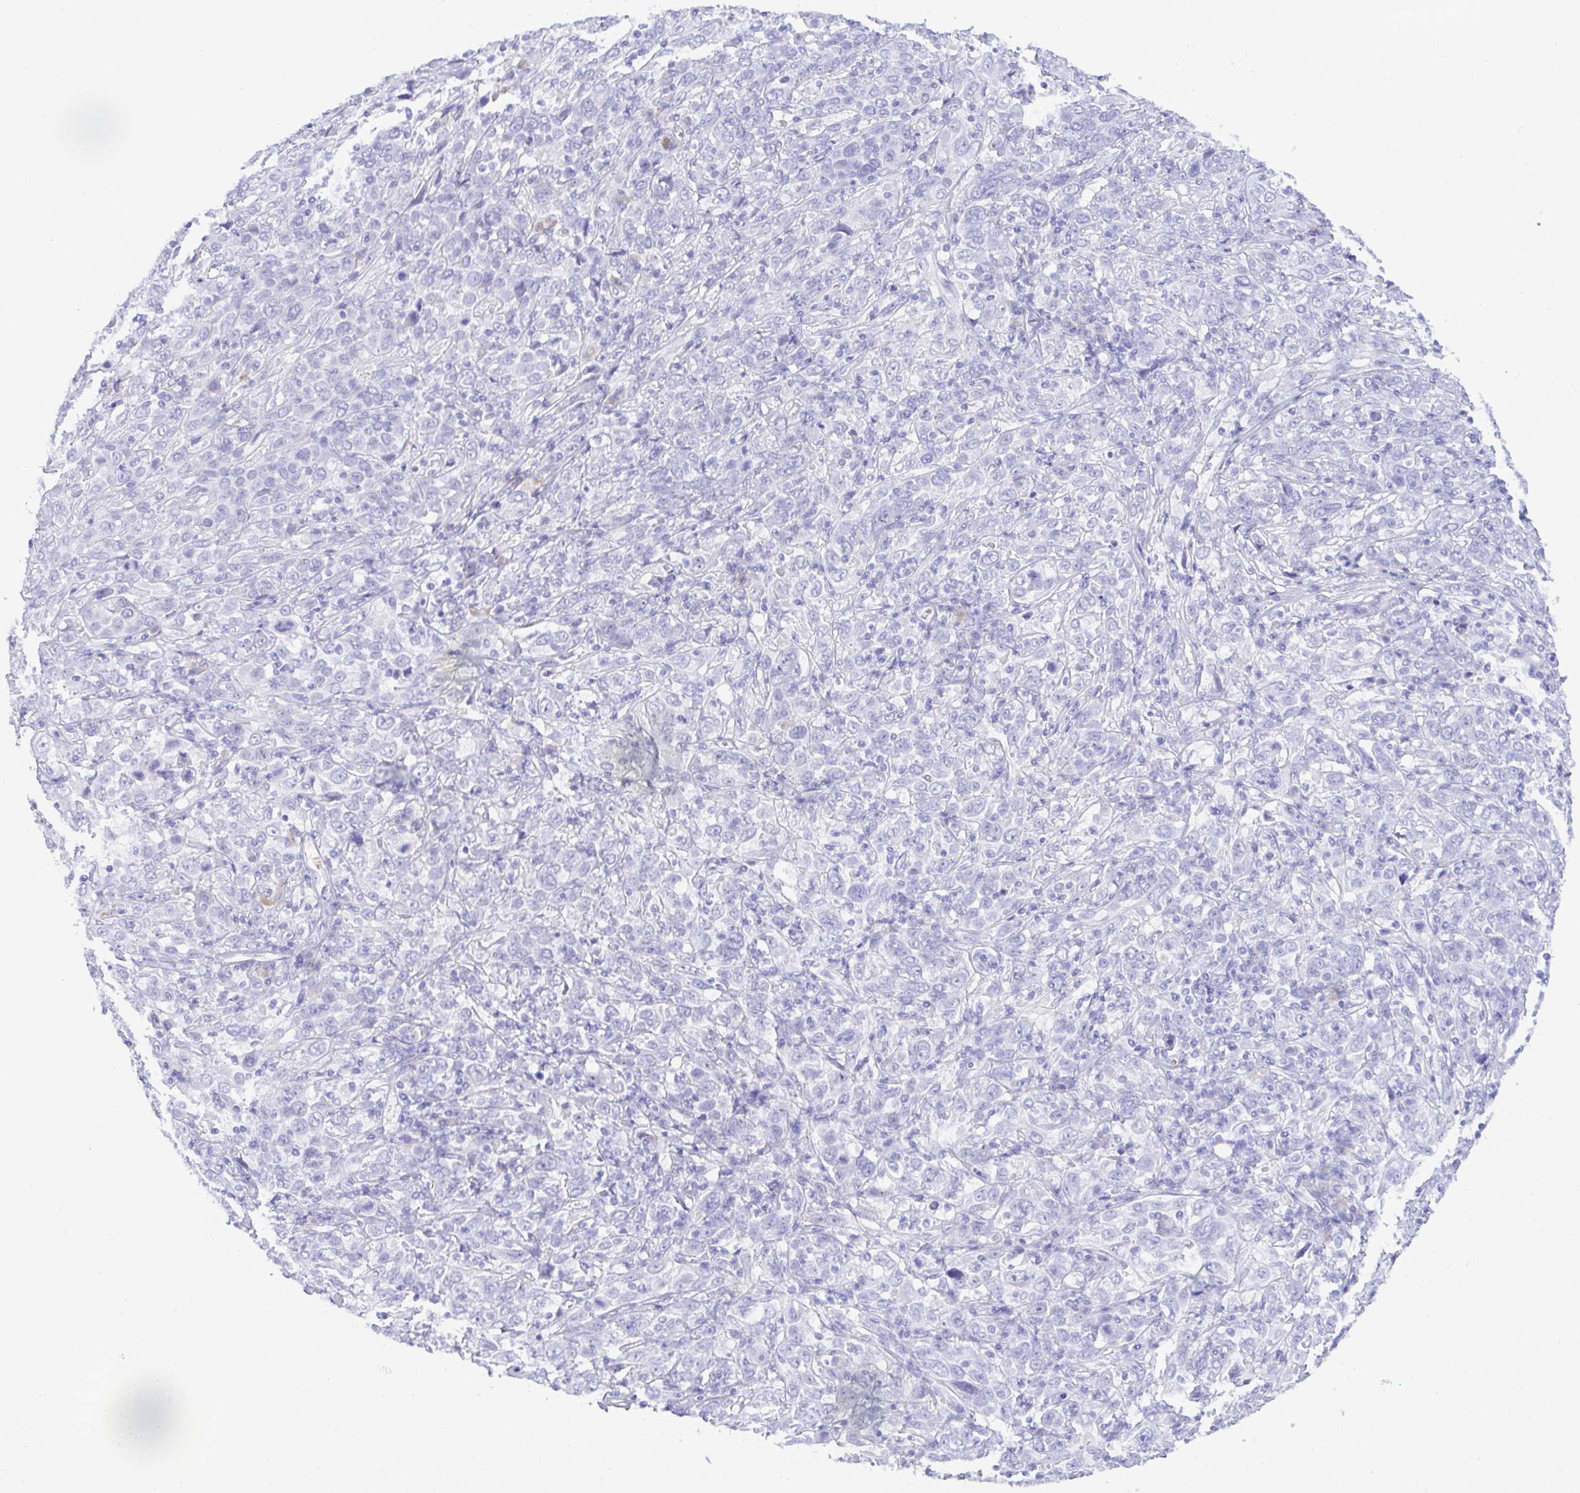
{"staining": {"intensity": "negative", "quantity": "none", "location": "none"}, "tissue": "cervical cancer", "cell_type": "Tumor cells", "image_type": "cancer", "snomed": [{"axis": "morphology", "description": "Squamous cell carcinoma, NOS"}, {"axis": "topography", "description": "Cervix"}], "caption": "Photomicrograph shows no protein staining in tumor cells of squamous cell carcinoma (cervical) tissue. The staining is performed using DAB brown chromogen with nuclei counter-stained in using hematoxylin.", "gene": "SEL1L2", "patient": {"sex": "female", "age": 46}}